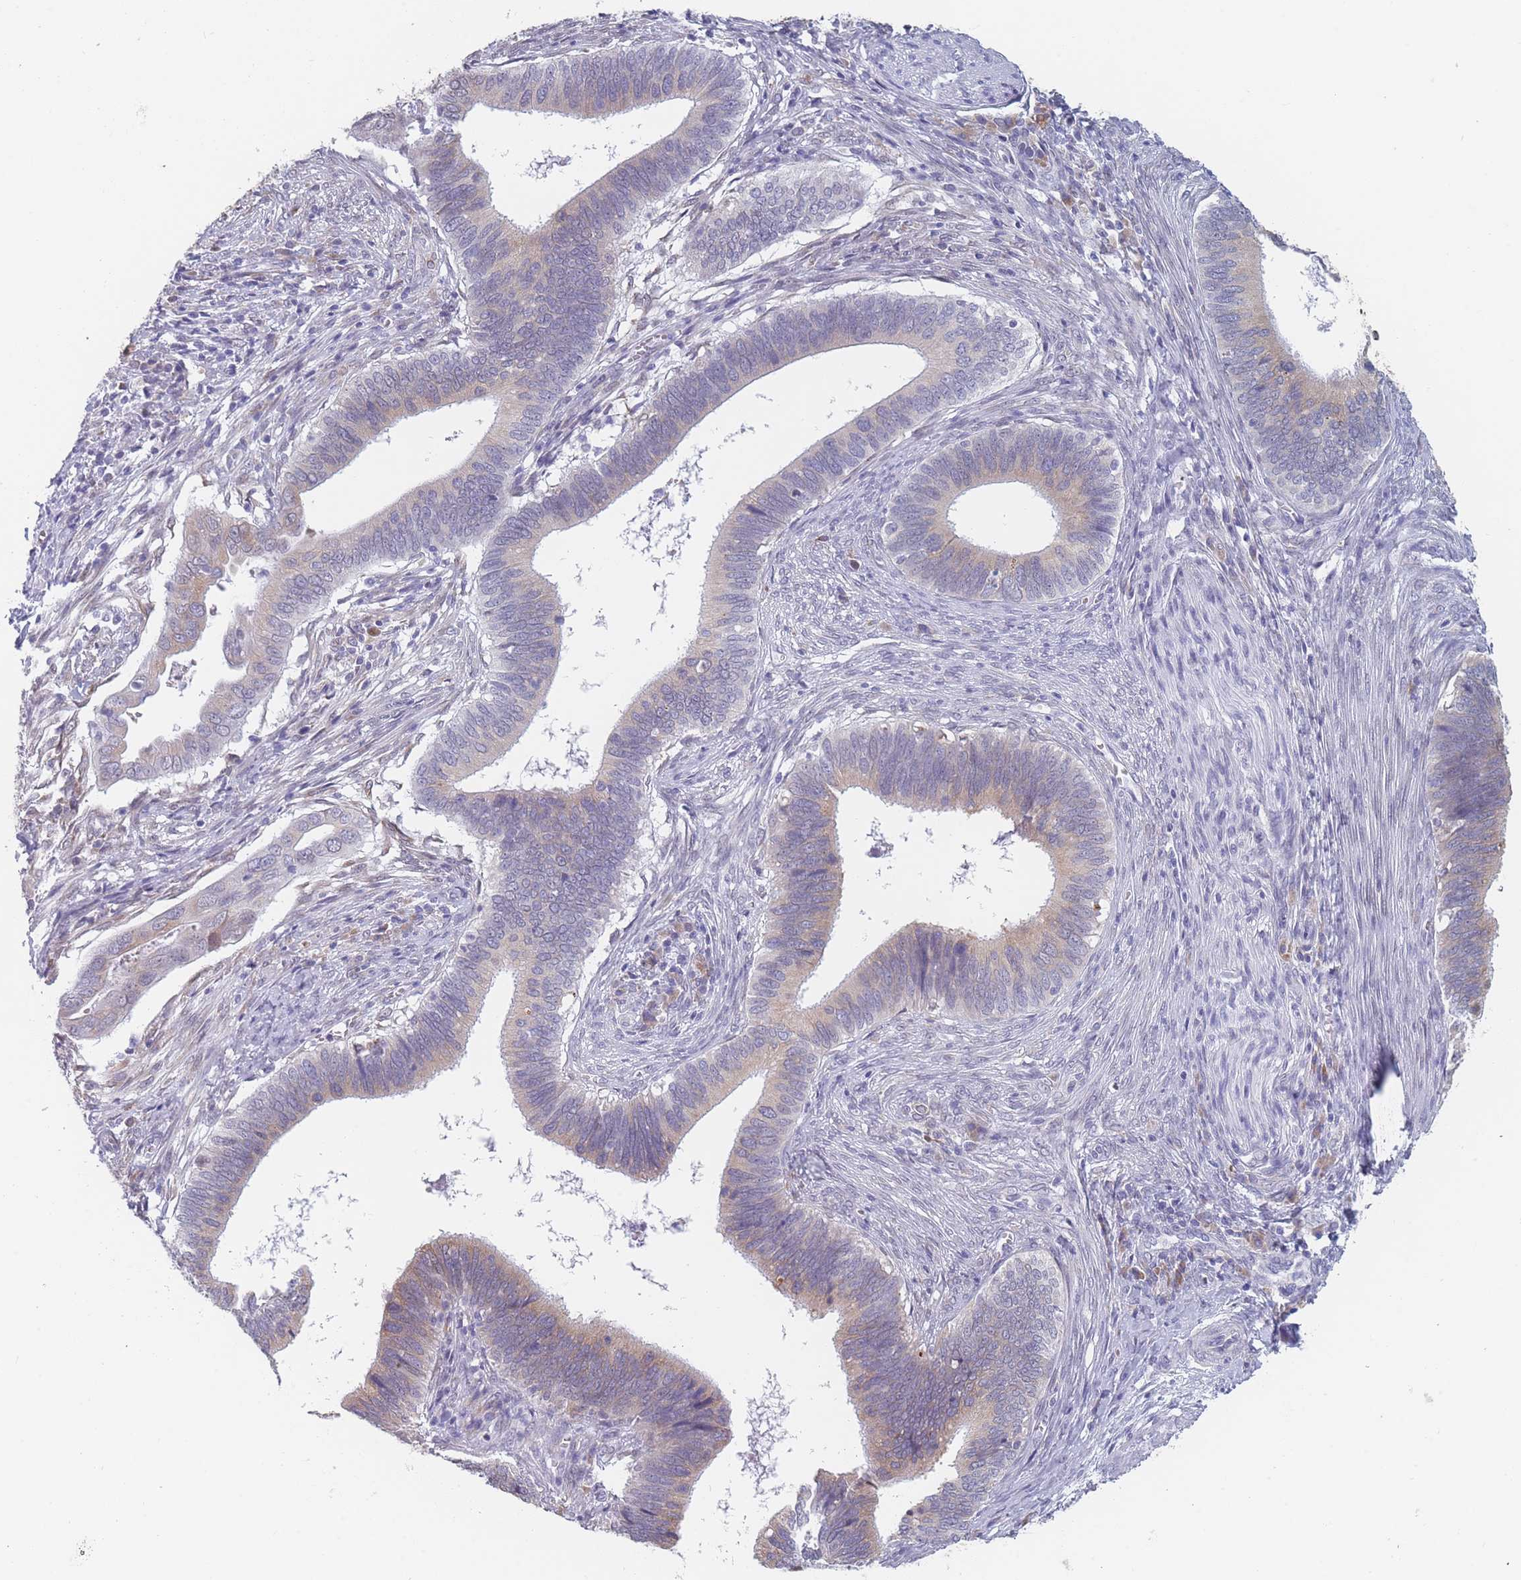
{"staining": {"intensity": "weak", "quantity": "25%-75%", "location": "cytoplasmic/membranous"}, "tissue": "cervical cancer", "cell_type": "Tumor cells", "image_type": "cancer", "snomed": [{"axis": "morphology", "description": "Adenocarcinoma, NOS"}, {"axis": "topography", "description": "Cervix"}], "caption": "Immunohistochemical staining of human cervical cancer (adenocarcinoma) shows low levels of weak cytoplasmic/membranous protein staining in approximately 25%-75% of tumor cells. (DAB (3,3'-diaminobenzidine) IHC, brown staining for protein, blue staining for nuclei).", "gene": "TMED10", "patient": {"sex": "female", "age": 42}}